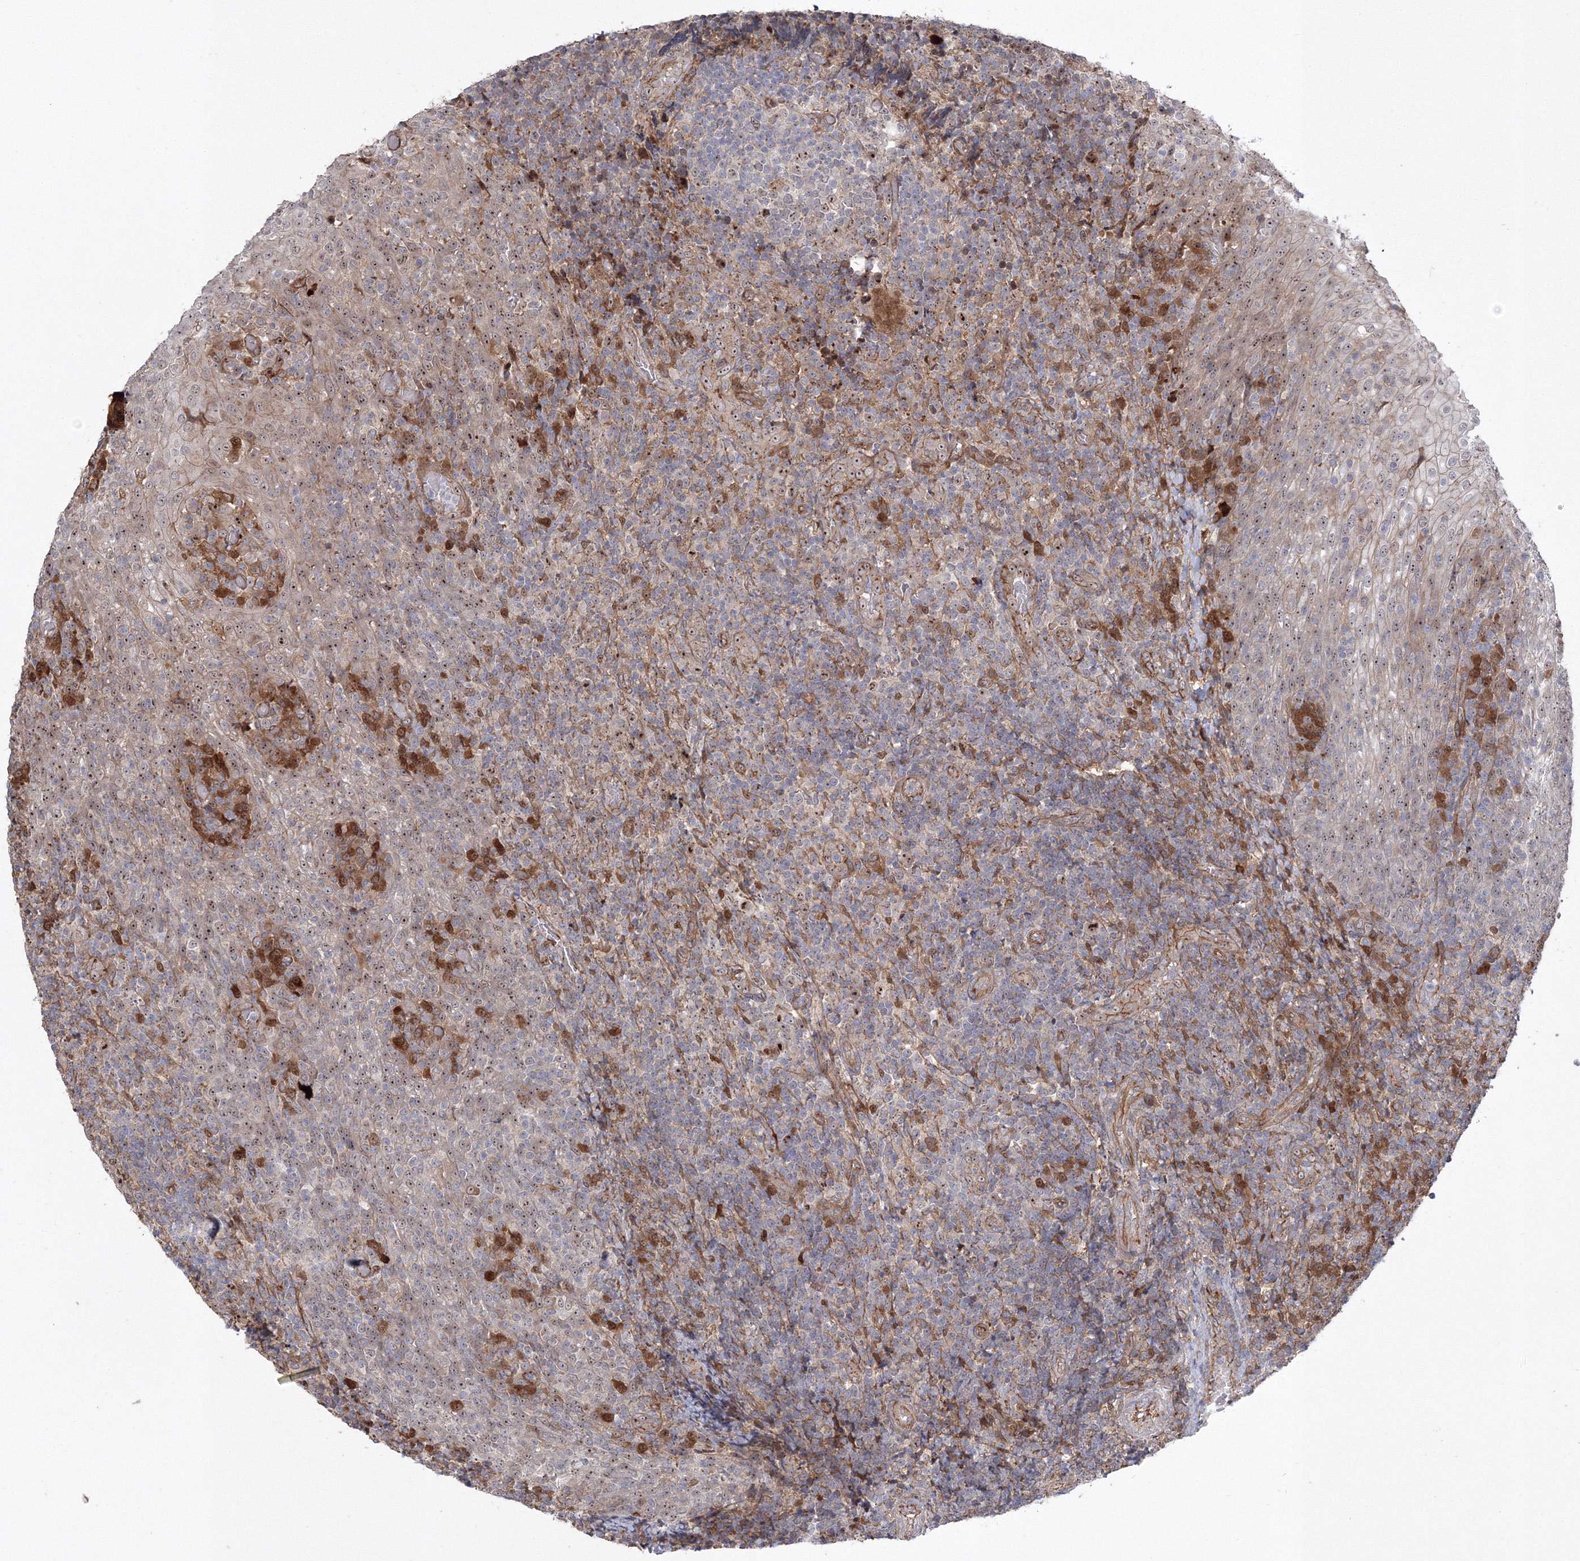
{"staining": {"intensity": "moderate", "quantity": "<25%", "location": "nuclear"}, "tissue": "tonsil", "cell_type": "Germinal center cells", "image_type": "normal", "snomed": [{"axis": "morphology", "description": "Normal tissue, NOS"}, {"axis": "topography", "description": "Tonsil"}], "caption": "Approximately <25% of germinal center cells in benign human tonsil display moderate nuclear protein expression as visualized by brown immunohistochemical staining.", "gene": "NPM3", "patient": {"sex": "female", "age": 19}}